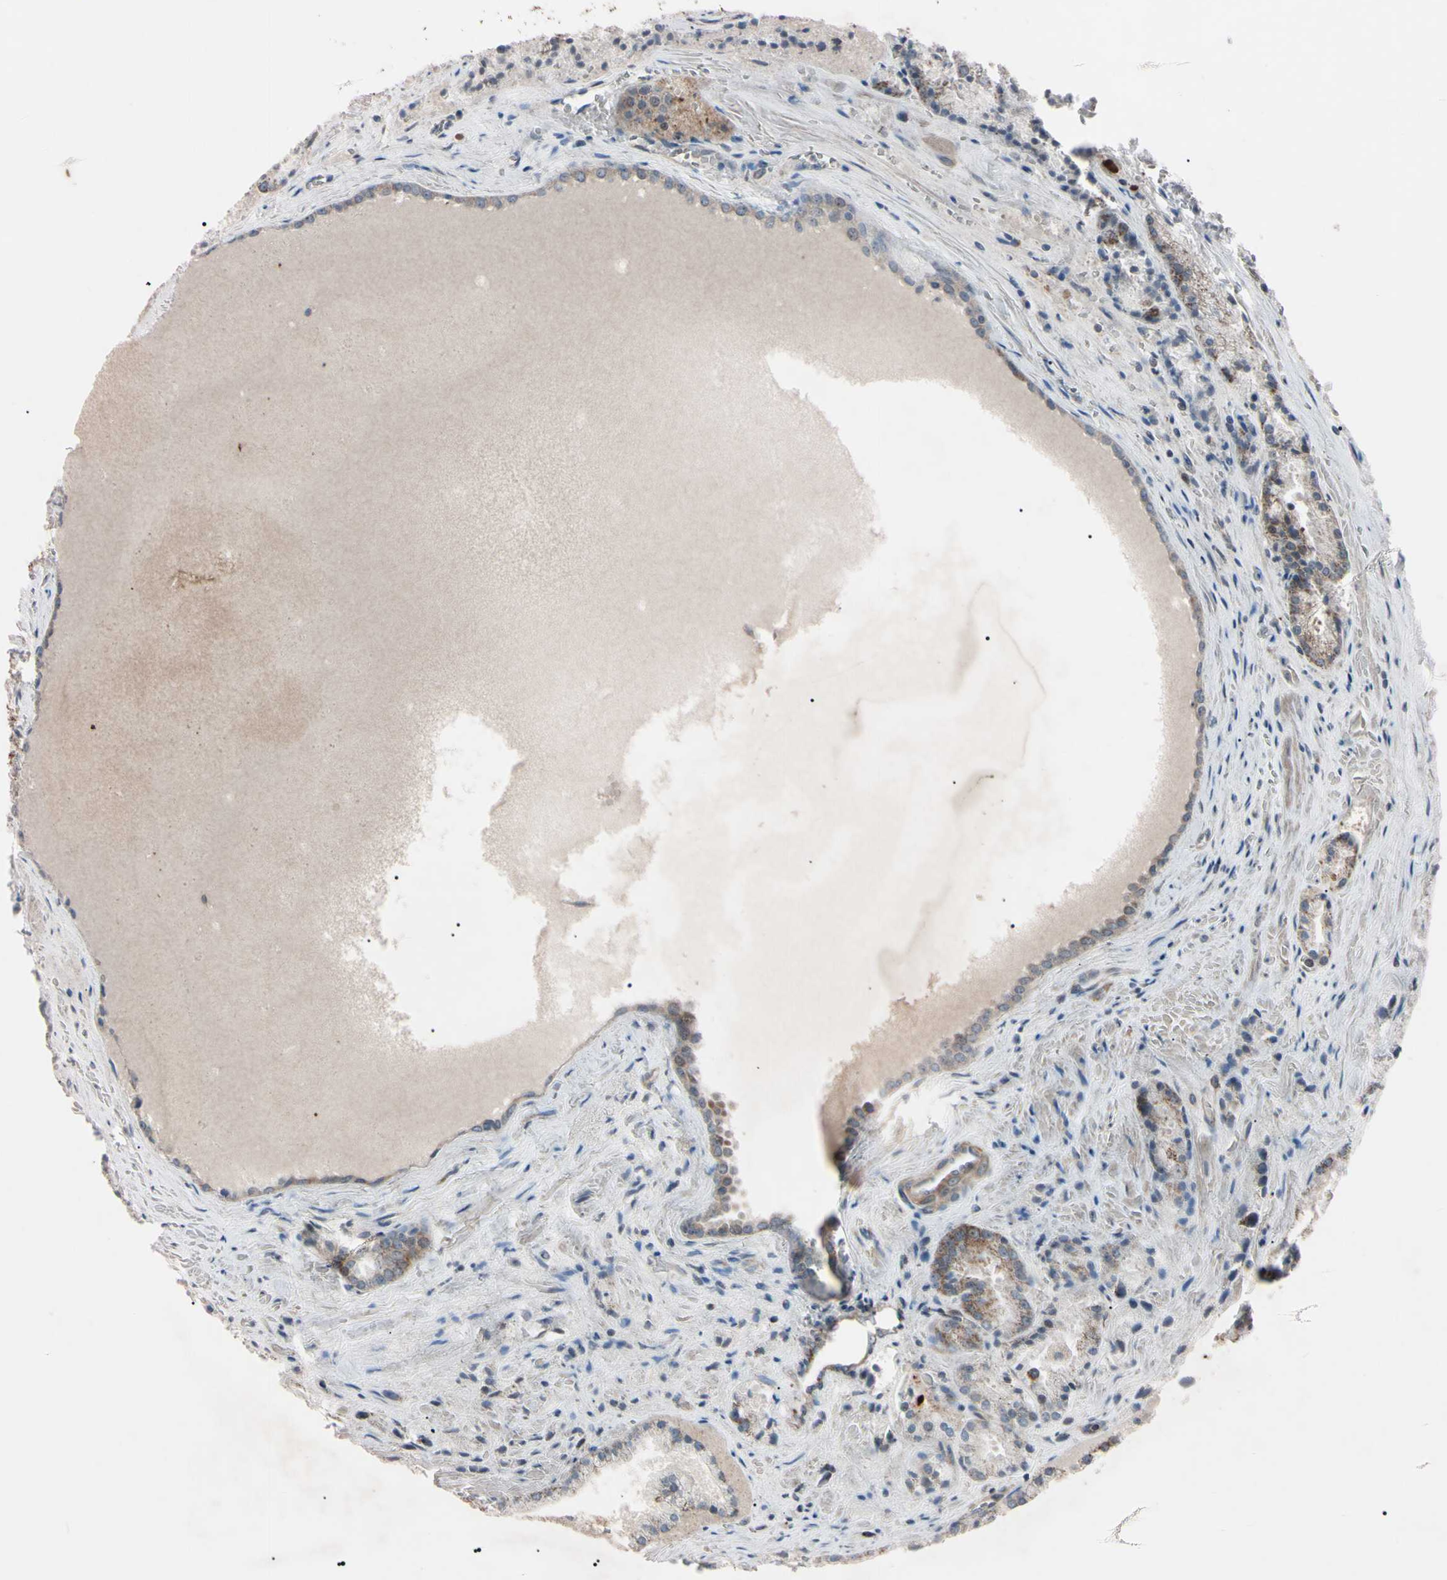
{"staining": {"intensity": "weak", "quantity": "25%-75%", "location": "cytoplasmic/membranous"}, "tissue": "prostate cancer", "cell_type": "Tumor cells", "image_type": "cancer", "snomed": [{"axis": "morphology", "description": "Adenocarcinoma, Low grade"}, {"axis": "topography", "description": "Prostate"}], "caption": "DAB (3,3'-diaminobenzidine) immunohistochemical staining of prostate cancer (low-grade adenocarcinoma) displays weak cytoplasmic/membranous protein positivity in approximately 25%-75% of tumor cells.", "gene": "TNFRSF1A", "patient": {"sex": "male", "age": 64}}